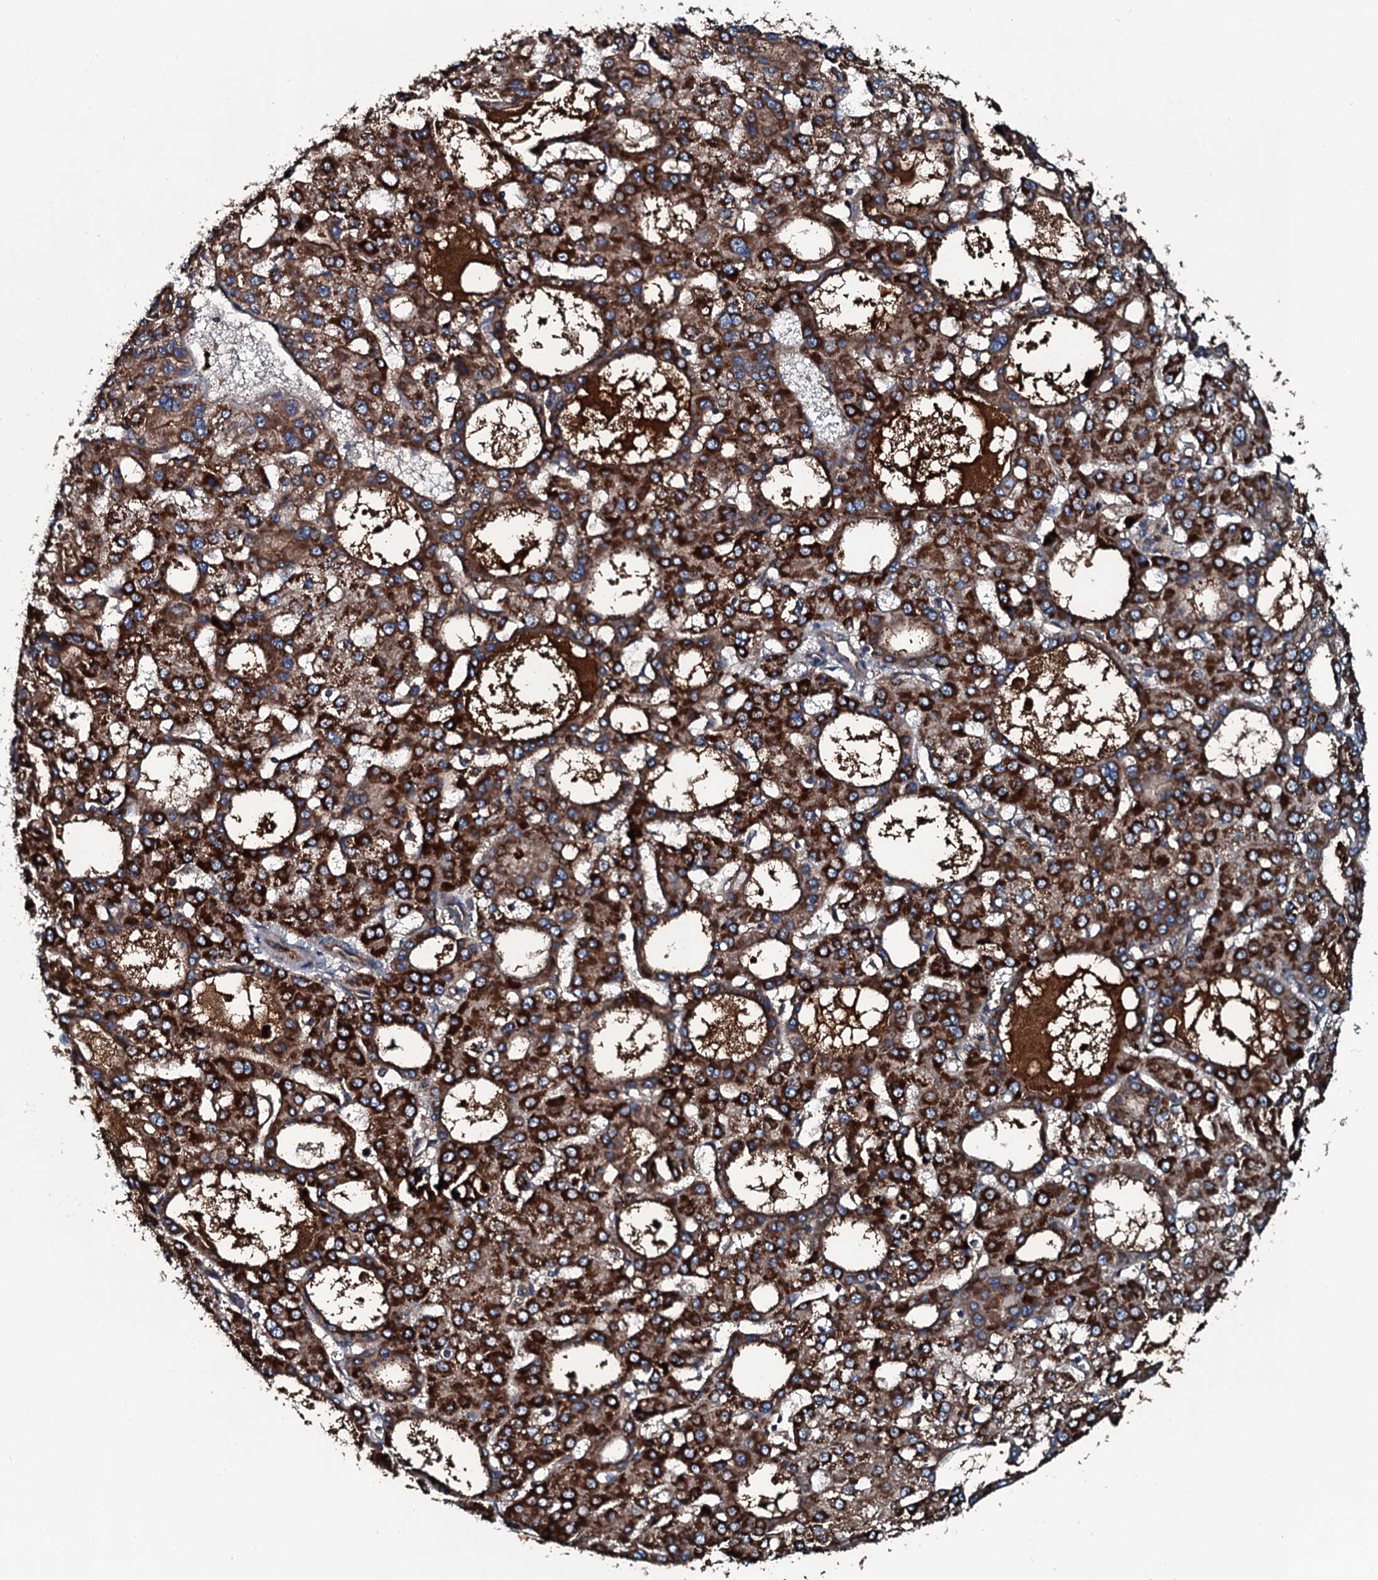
{"staining": {"intensity": "strong", "quantity": ">75%", "location": "cytoplasmic/membranous"}, "tissue": "liver cancer", "cell_type": "Tumor cells", "image_type": "cancer", "snomed": [{"axis": "morphology", "description": "Carcinoma, Hepatocellular, NOS"}, {"axis": "topography", "description": "Liver"}], "caption": "Protein analysis of liver cancer (hepatocellular carcinoma) tissue reveals strong cytoplasmic/membranous staining in approximately >75% of tumor cells.", "gene": "TRIM7", "patient": {"sex": "male", "age": 47}}